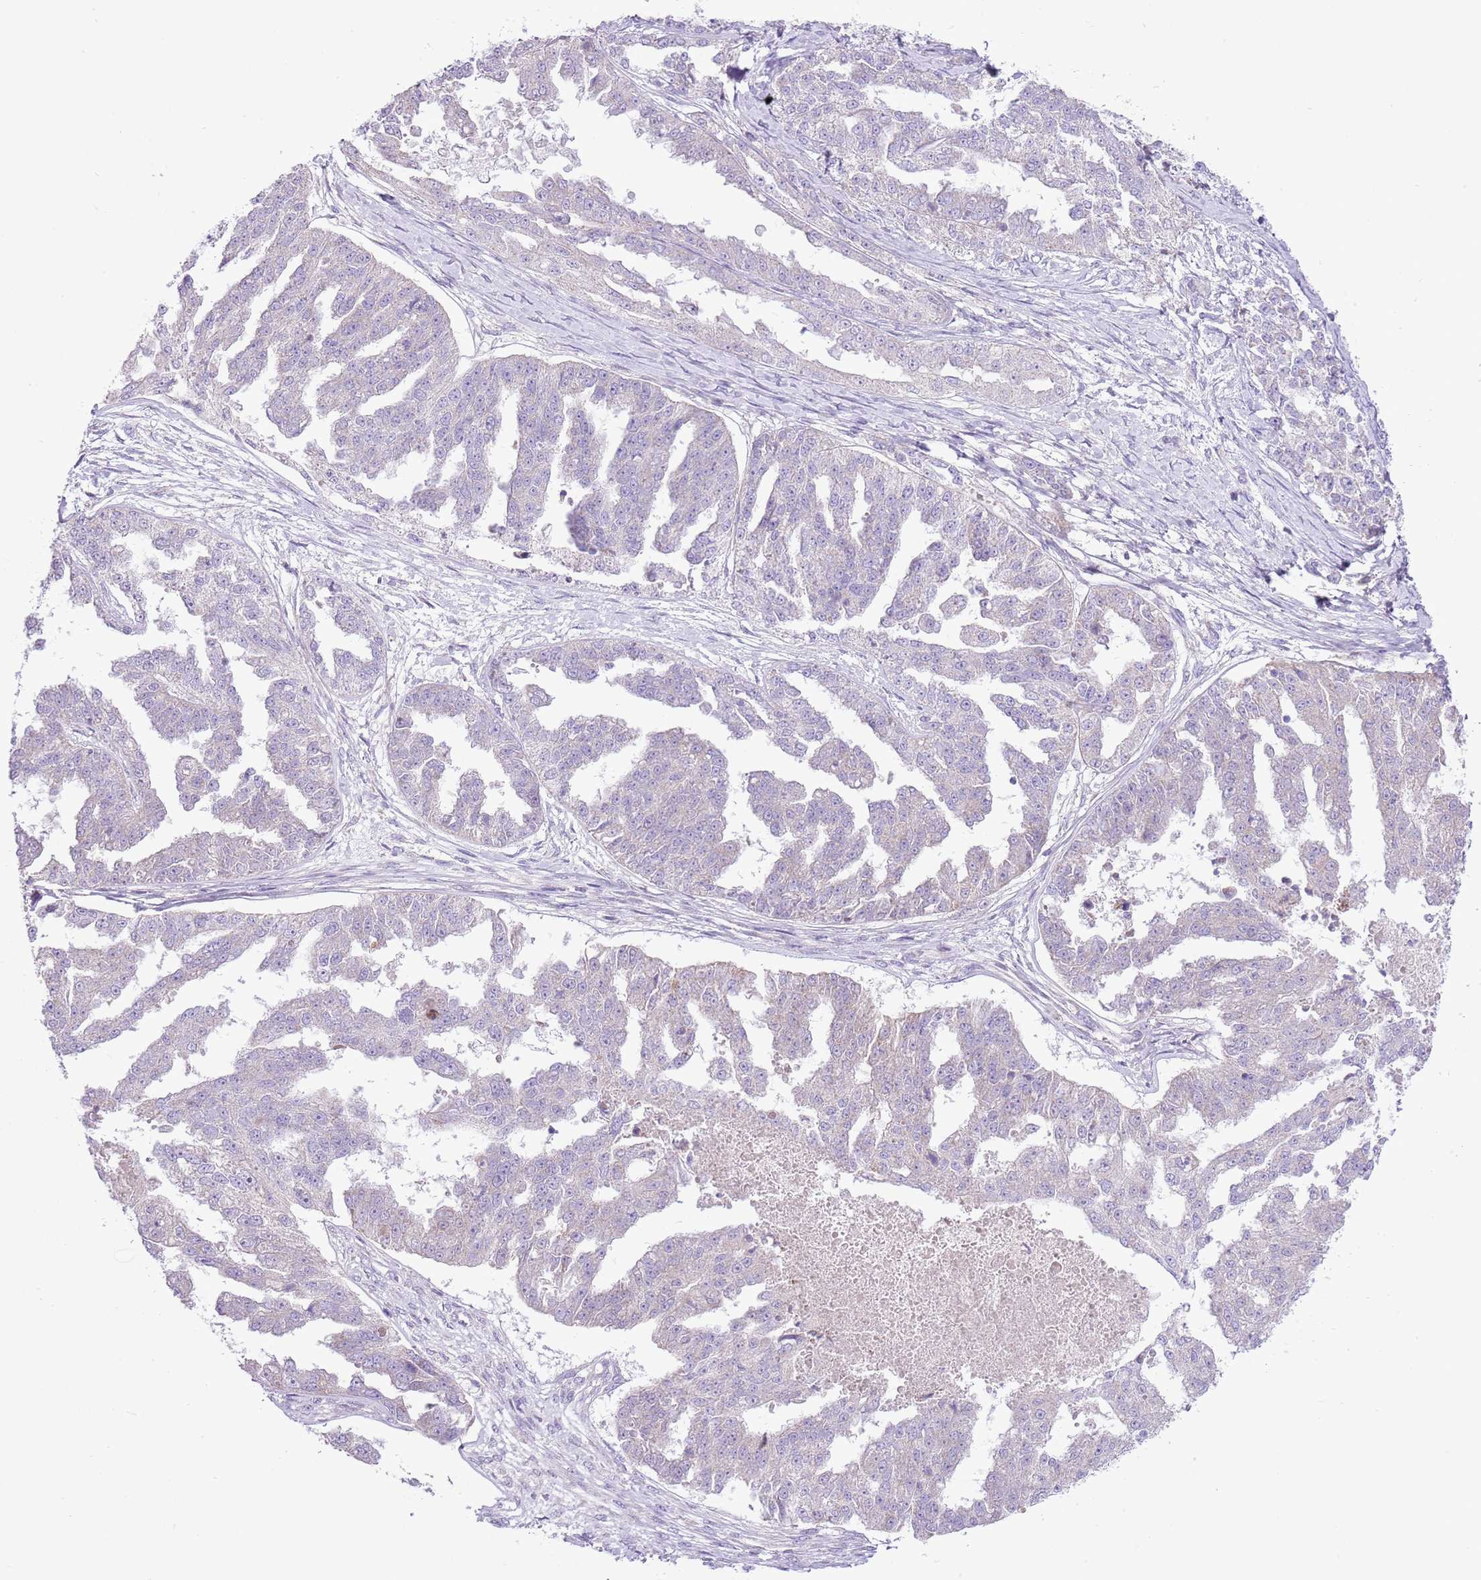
{"staining": {"intensity": "negative", "quantity": "none", "location": "none"}, "tissue": "ovarian cancer", "cell_type": "Tumor cells", "image_type": "cancer", "snomed": [{"axis": "morphology", "description": "Cystadenocarcinoma, serous, NOS"}, {"axis": "topography", "description": "Ovary"}], "caption": "High power microscopy photomicrograph of an IHC photomicrograph of ovarian cancer, revealing no significant staining in tumor cells.", "gene": "OAZ2", "patient": {"sex": "female", "age": 58}}